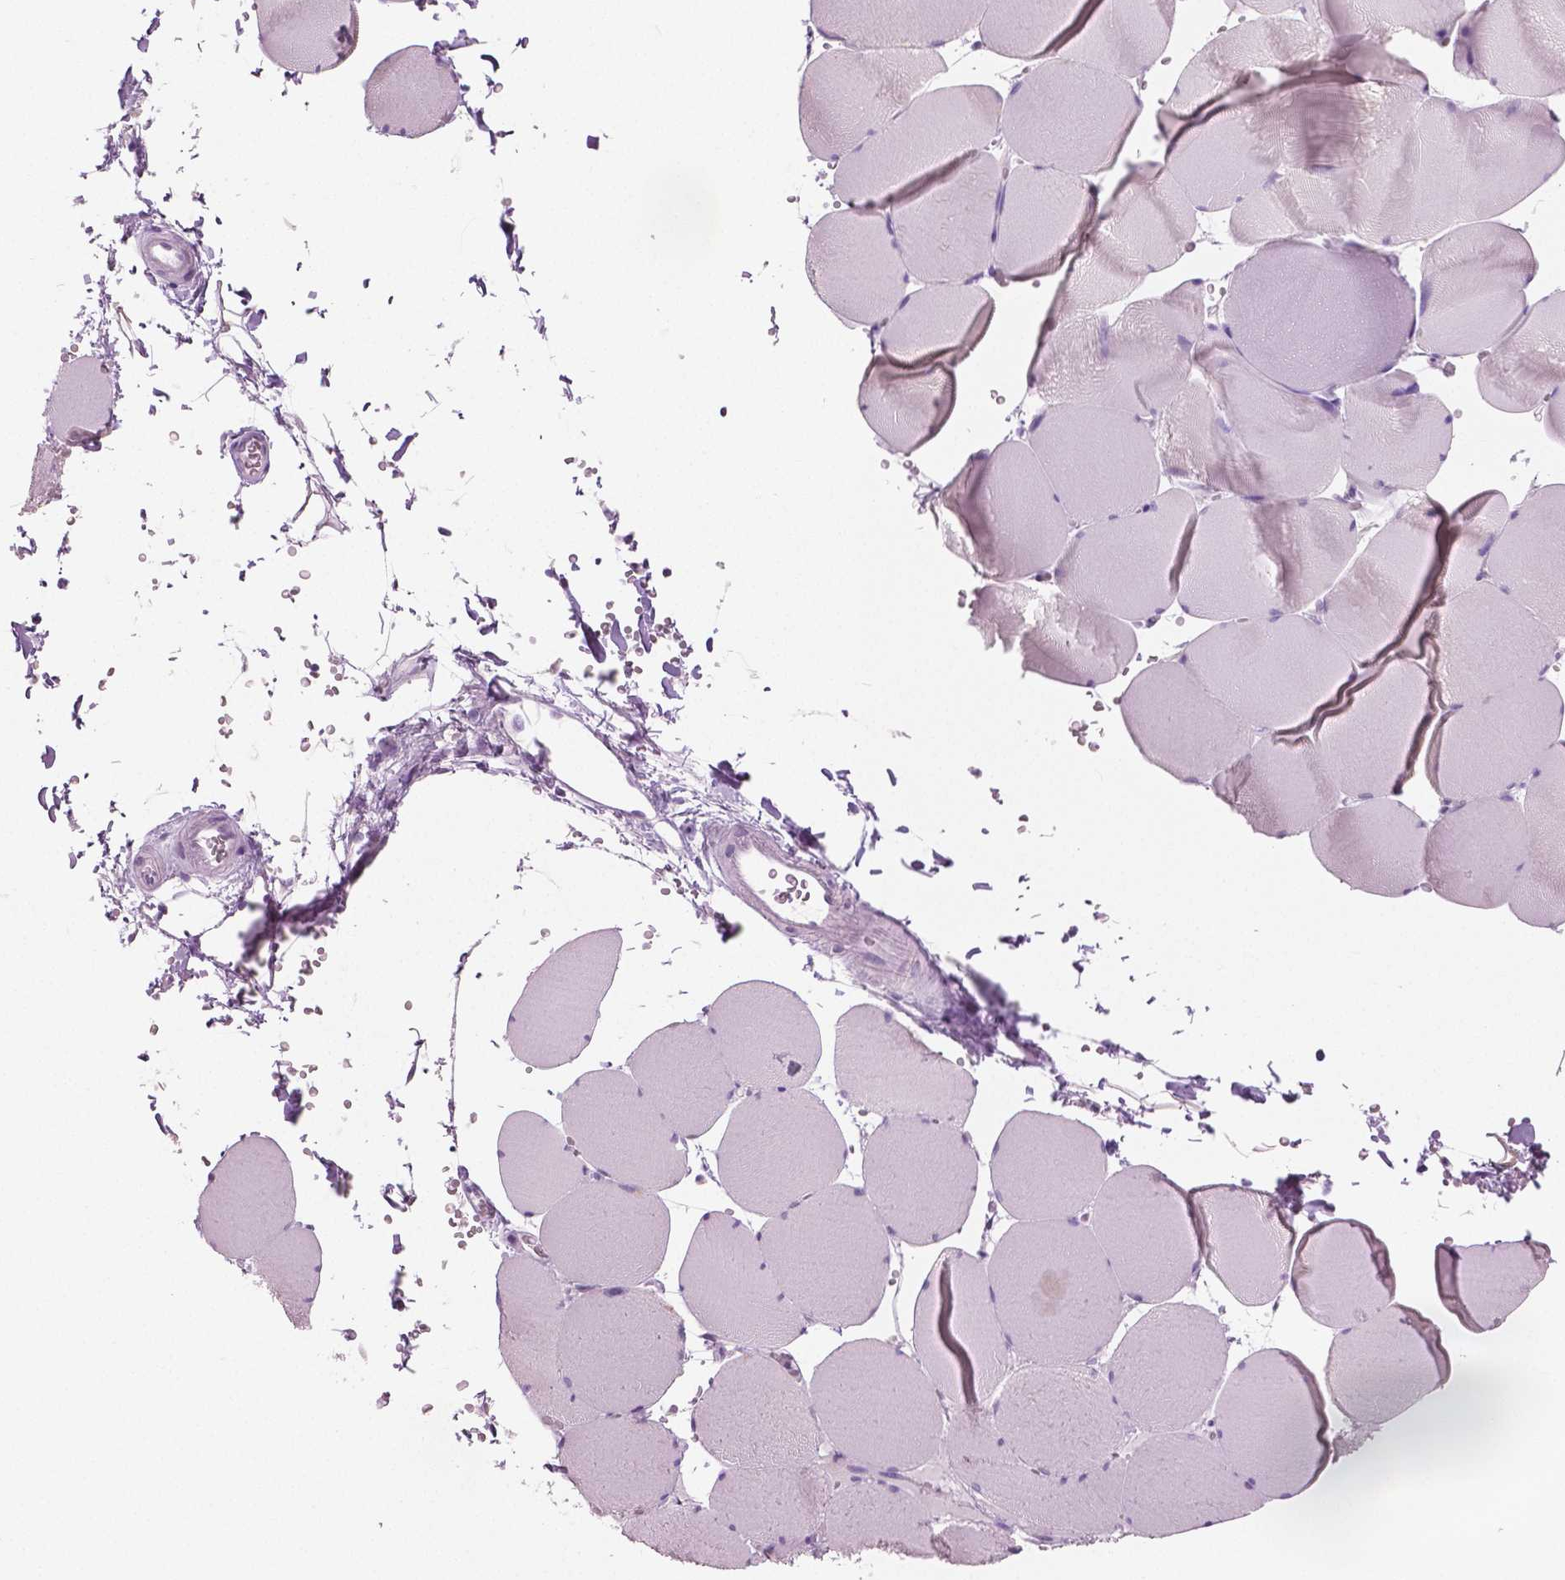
{"staining": {"intensity": "negative", "quantity": "none", "location": "none"}, "tissue": "skeletal muscle", "cell_type": "Myocytes", "image_type": "normal", "snomed": [{"axis": "morphology", "description": "Normal tissue, NOS"}, {"axis": "topography", "description": "Skeletal muscle"}, {"axis": "topography", "description": "Head-Neck"}], "caption": "Immunohistochemistry micrograph of unremarkable skeletal muscle: human skeletal muscle stained with DAB (3,3'-diaminobenzidine) displays no significant protein expression in myocytes.", "gene": "GALM", "patient": {"sex": "male", "age": 66}}